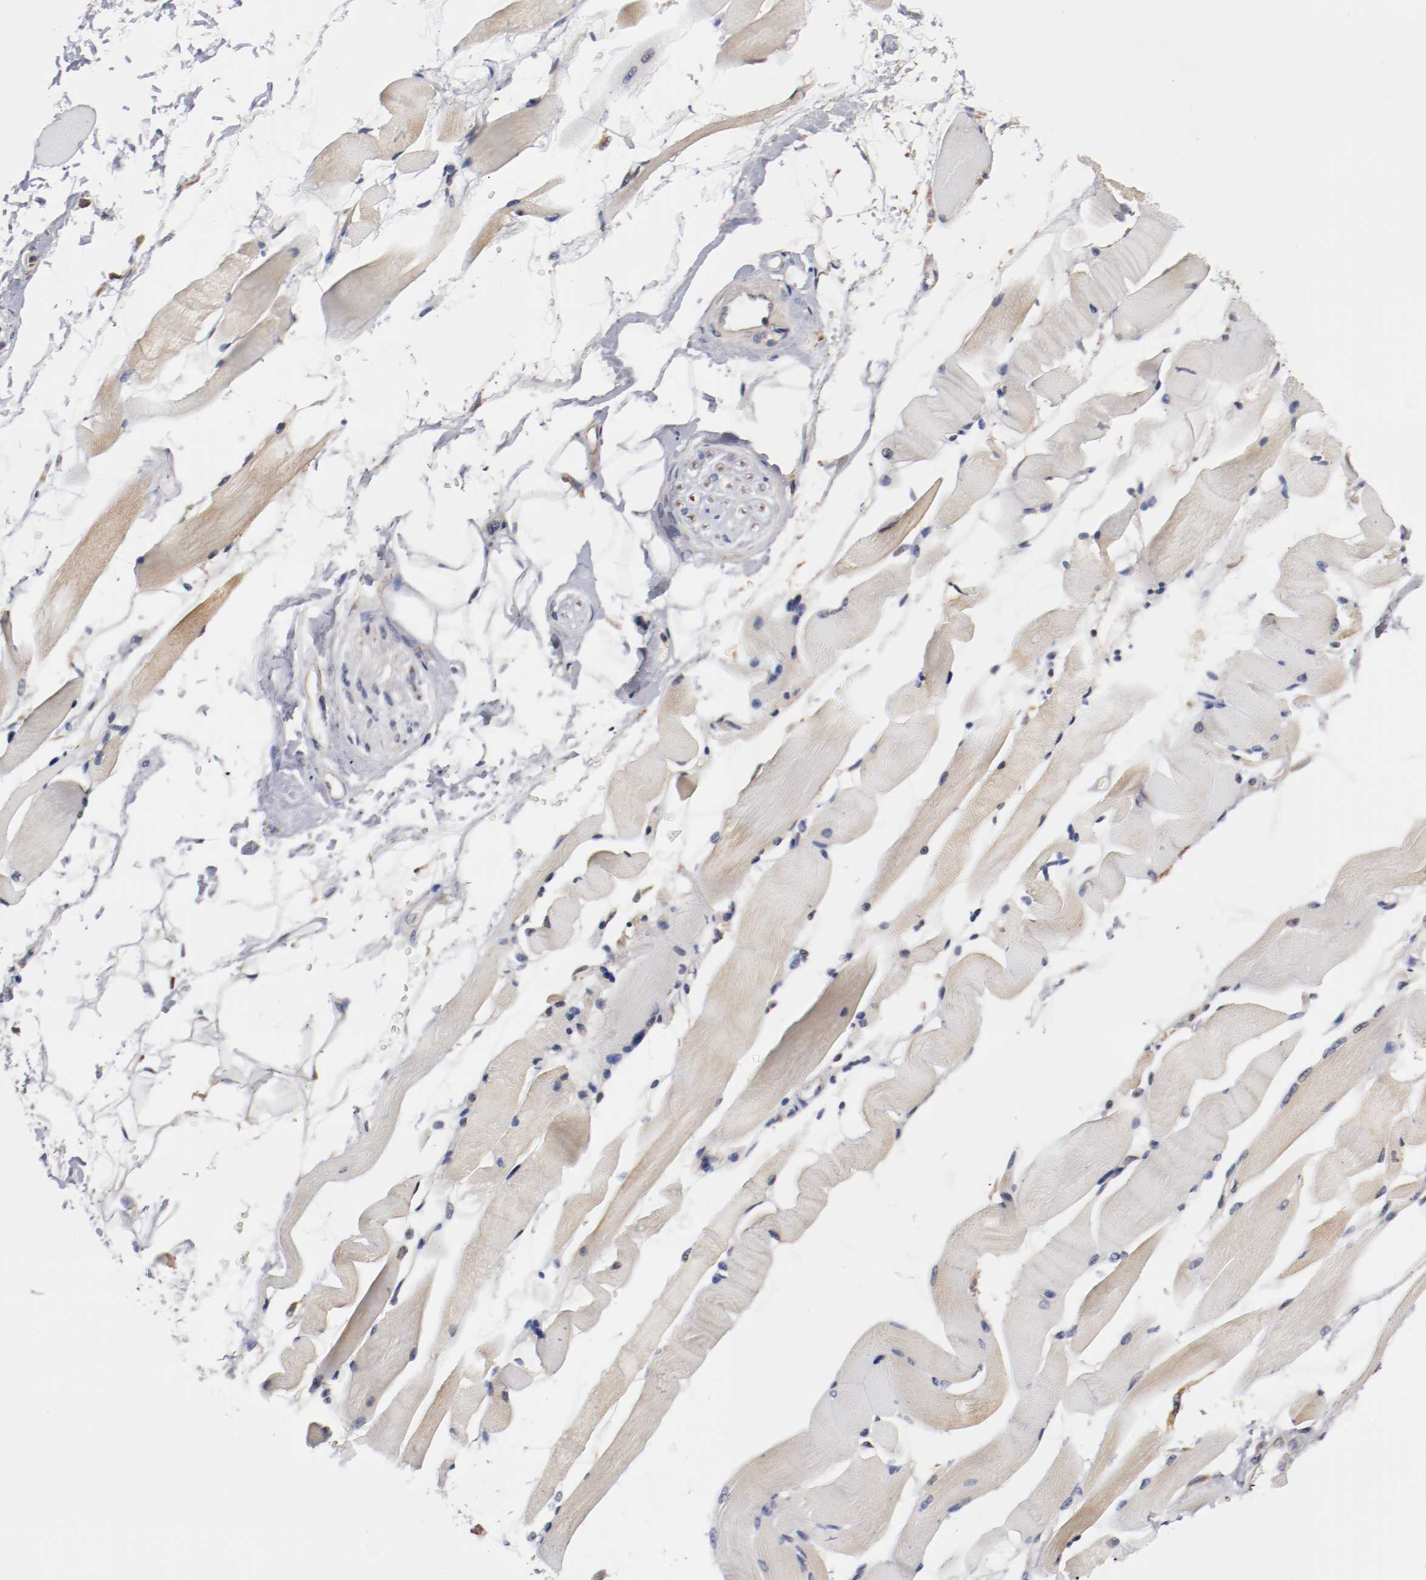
{"staining": {"intensity": "weak", "quantity": "25%-75%", "location": "cytoplasmic/membranous"}, "tissue": "skeletal muscle", "cell_type": "Myocytes", "image_type": "normal", "snomed": [{"axis": "morphology", "description": "Normal tissue, NOS"}, {"axis": "topography", "description": "Skeletal muscle"}, {"axis": "topography", "description": "Peripheral nerve tissue"}], "caption": "Myocytes demonstrate low levels of weak cytoplasmic/membranous positivity in approximately 25%-75% of cells in normal human skeletal muscle.", "gene": "TNFSF12", "patient": {"sex": "female", "age": 84}}